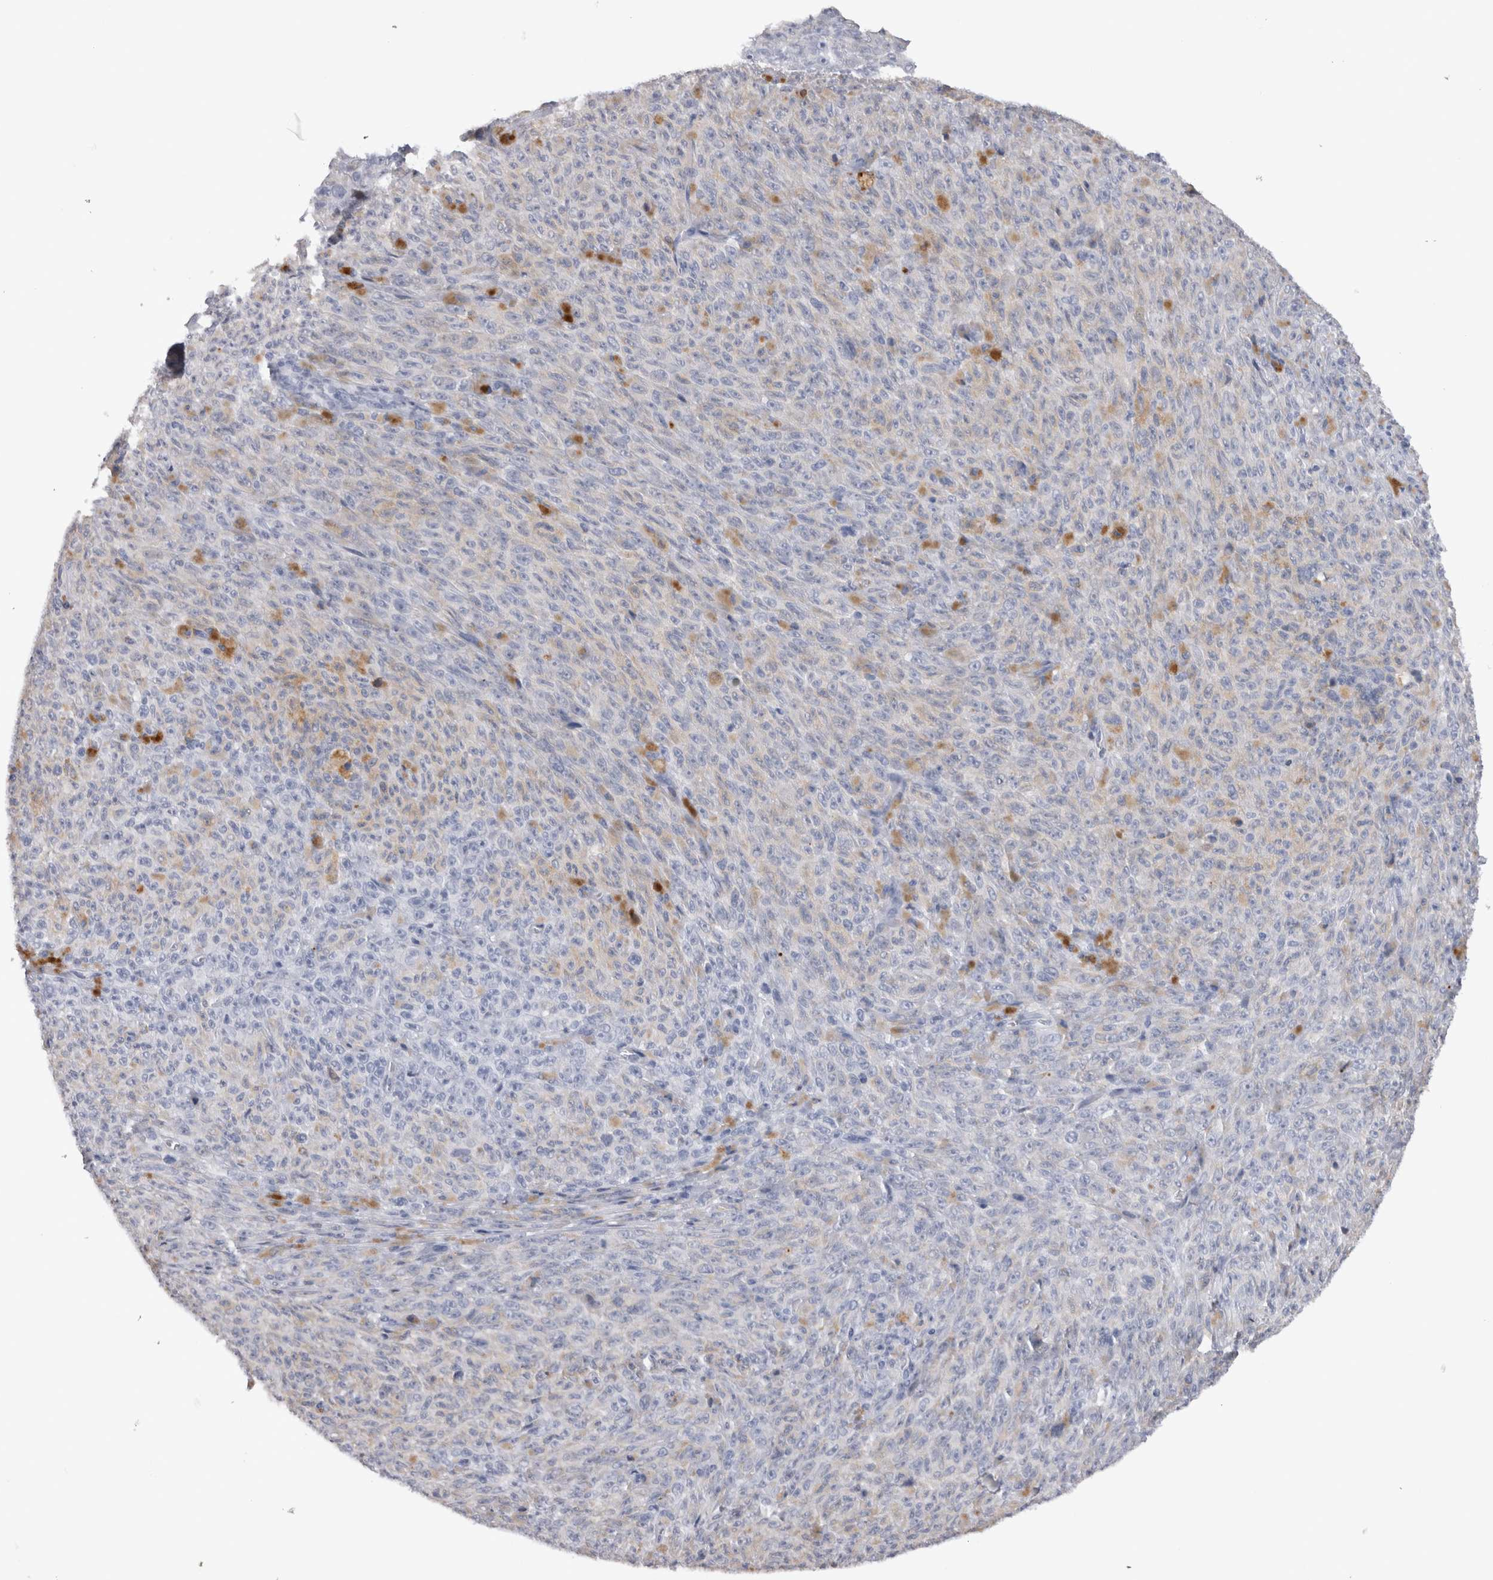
{"staining": {"intensity": "negative", "quantity": "none", "location": "none"}, "tissue": "melanoma", "cell_type": "Tumor cells", "image_type": "cancer", "snomed": [{"axis": "morphology", "description": "Malignant melanoma, NOS"}, {"axis": "topography", "description": "Skin"}], "caption": "The immunohistochemistry micrograph has no significant positivity in tumor cells of melanoma tissue. Nuclei are stained in blue.", "gene": "ADAM2", "patient": {"sex": "female", "age": 82}}